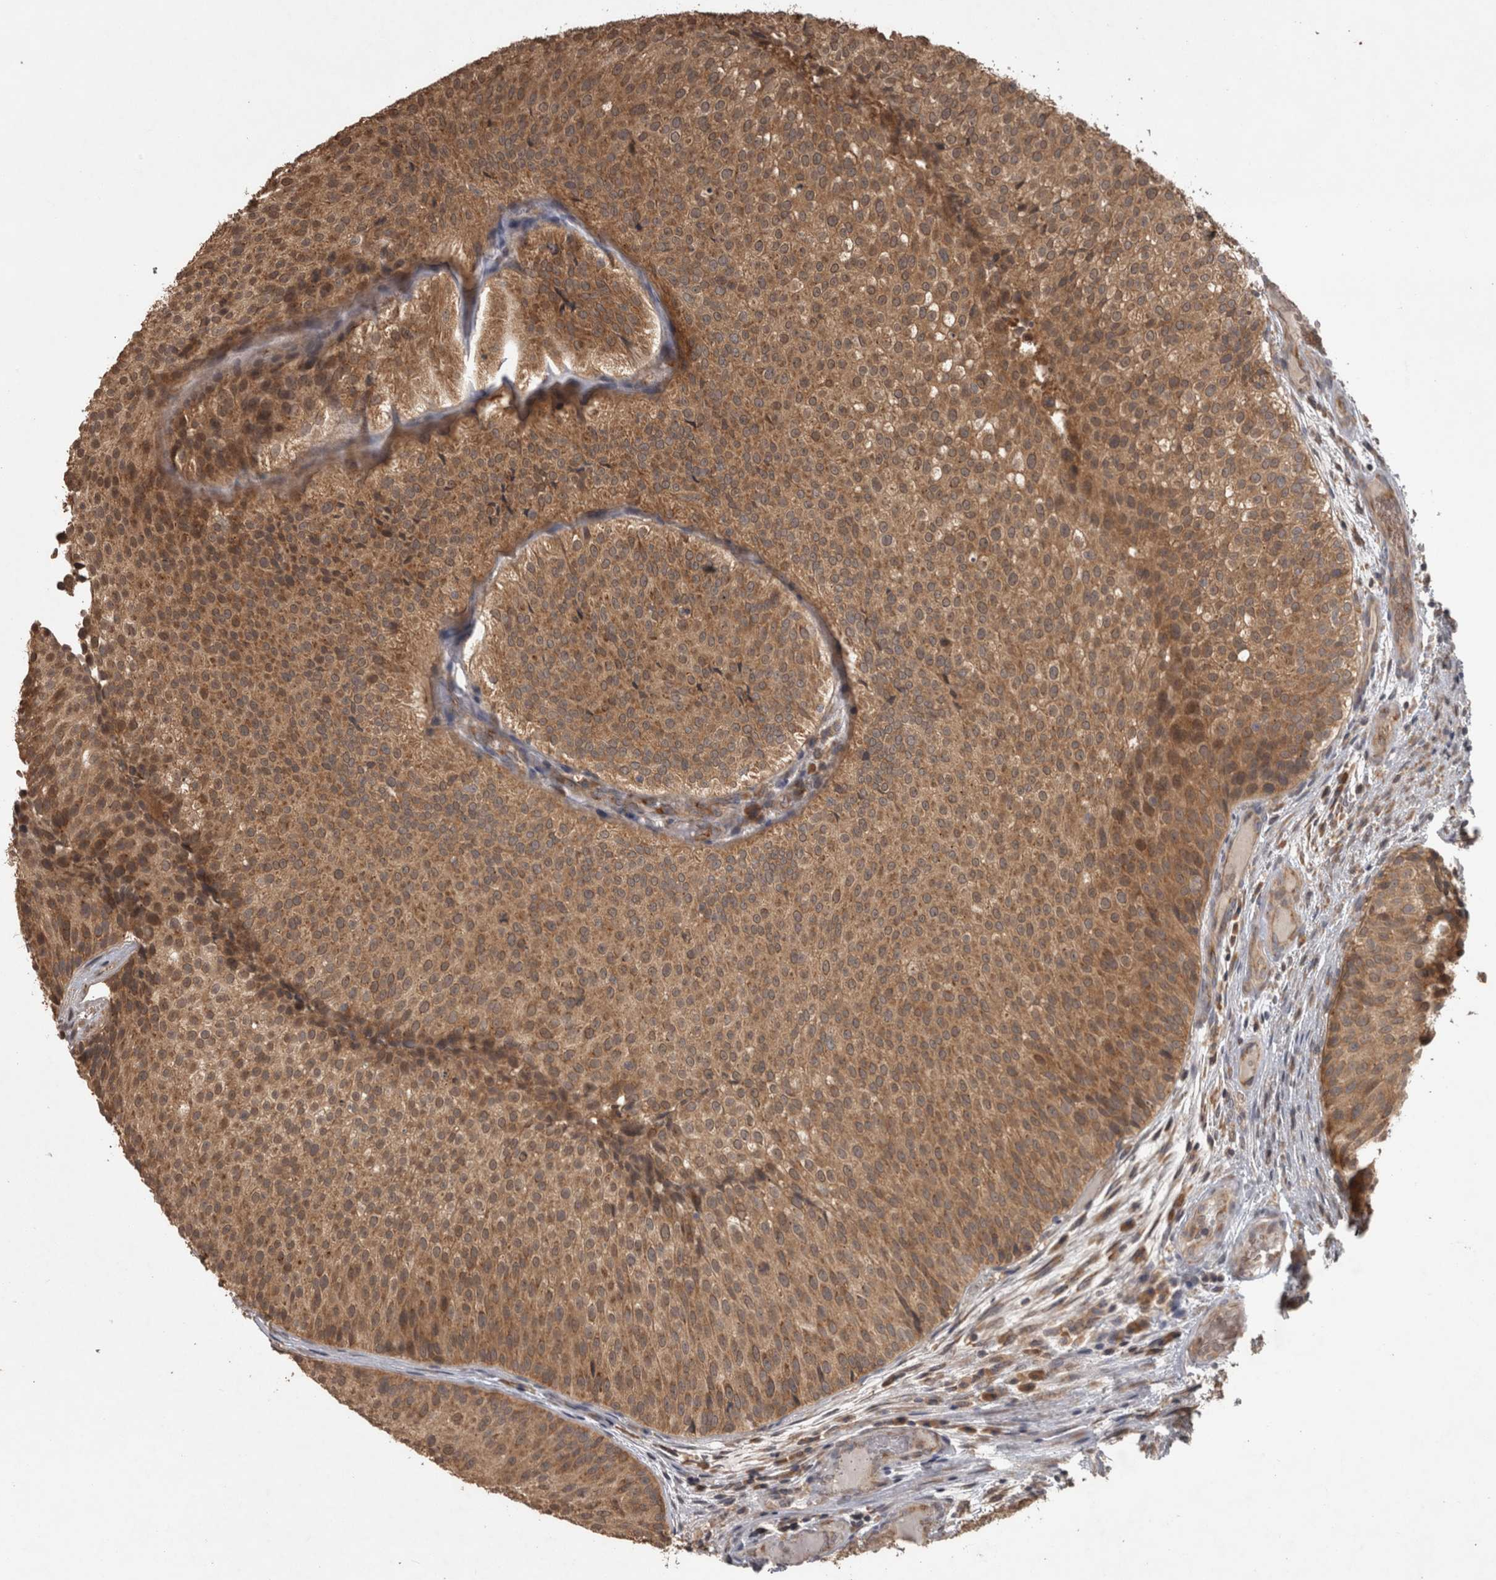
{"staining": {"intensity": "moderate", "quantity": ">75%", "location": "cytoplasmic/membranous"}, "tissue": "urothelial cancer", "cell_type": "Tumor cells", "image_type": "cancer", "snomed": [{"axis": "morphology", "description": "Urothelial carcinoma, Low grade"}, {"axis": "topography", "description": "Urinary bladder"}], "caption": "Moderate cytoplasmic/membranous protein expression is present in about >75% of tumor cells in urothelial cancer. (Stains: DAB in brown, nuclei in blue, Microscopy: brightfield microscopy at high magnification).", "gene": "MICU3", "patient": {"sex": "male", "age": 86}}